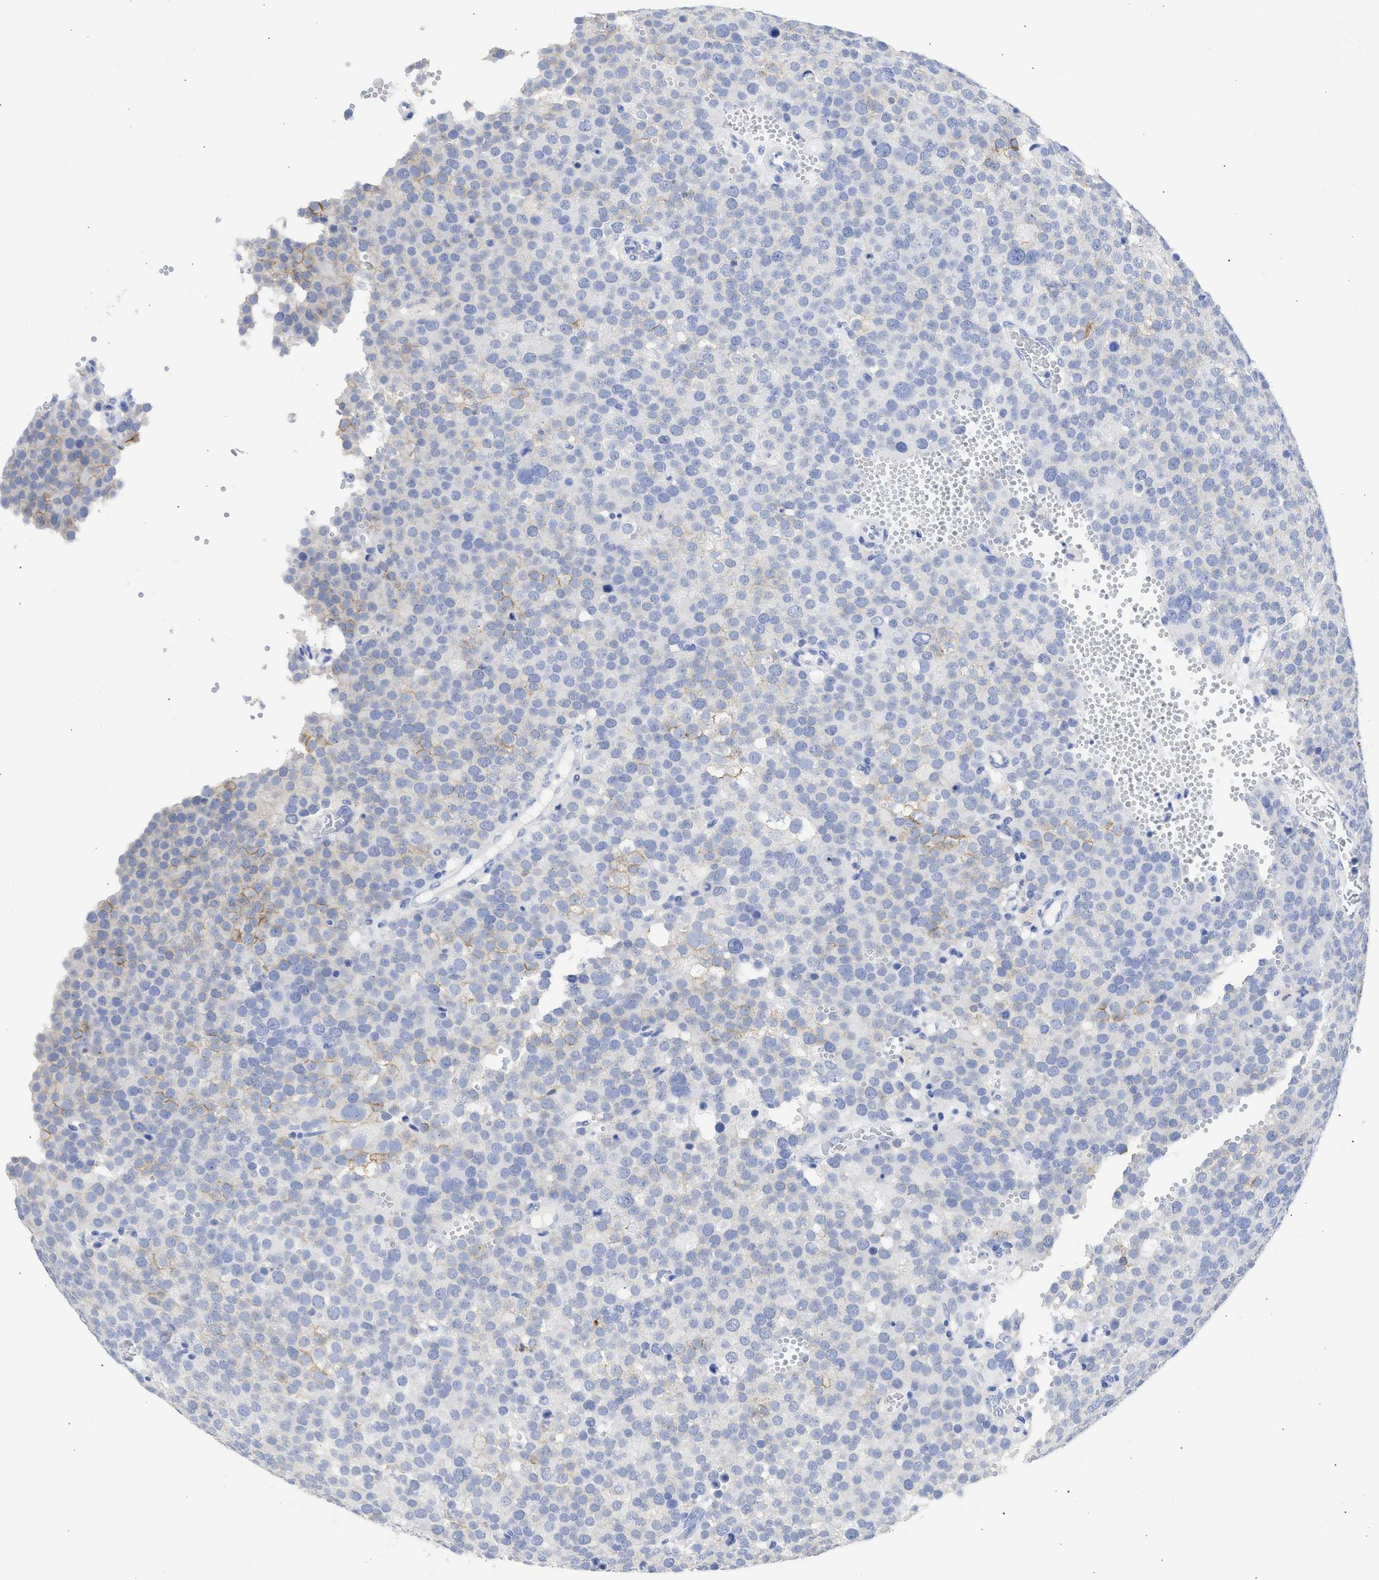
{"staining": {"intensity": "moderate", "quantity": "<25%", "location": "cytoplasmic/membranous"}, "tissue": "testis cancer", "cell_type": "Tumor cells", "image_type": "cancer", "snomed": [{"axis": "morphology", "description": "Normal tissue, NOS"}, {"axis": "morphology", "description": "Seminoma, NOS"}, {"axis": "topography", "description": "Testis"}], "caption": "An image showing moderate cytoplasmic/membranous expression in approximately <25% of tumor cells in seminoma (testis), as visualized by brown immunohistochemical staining.", "gene": "NCAM1", "patient": {"sex": "male", "age": 71}}